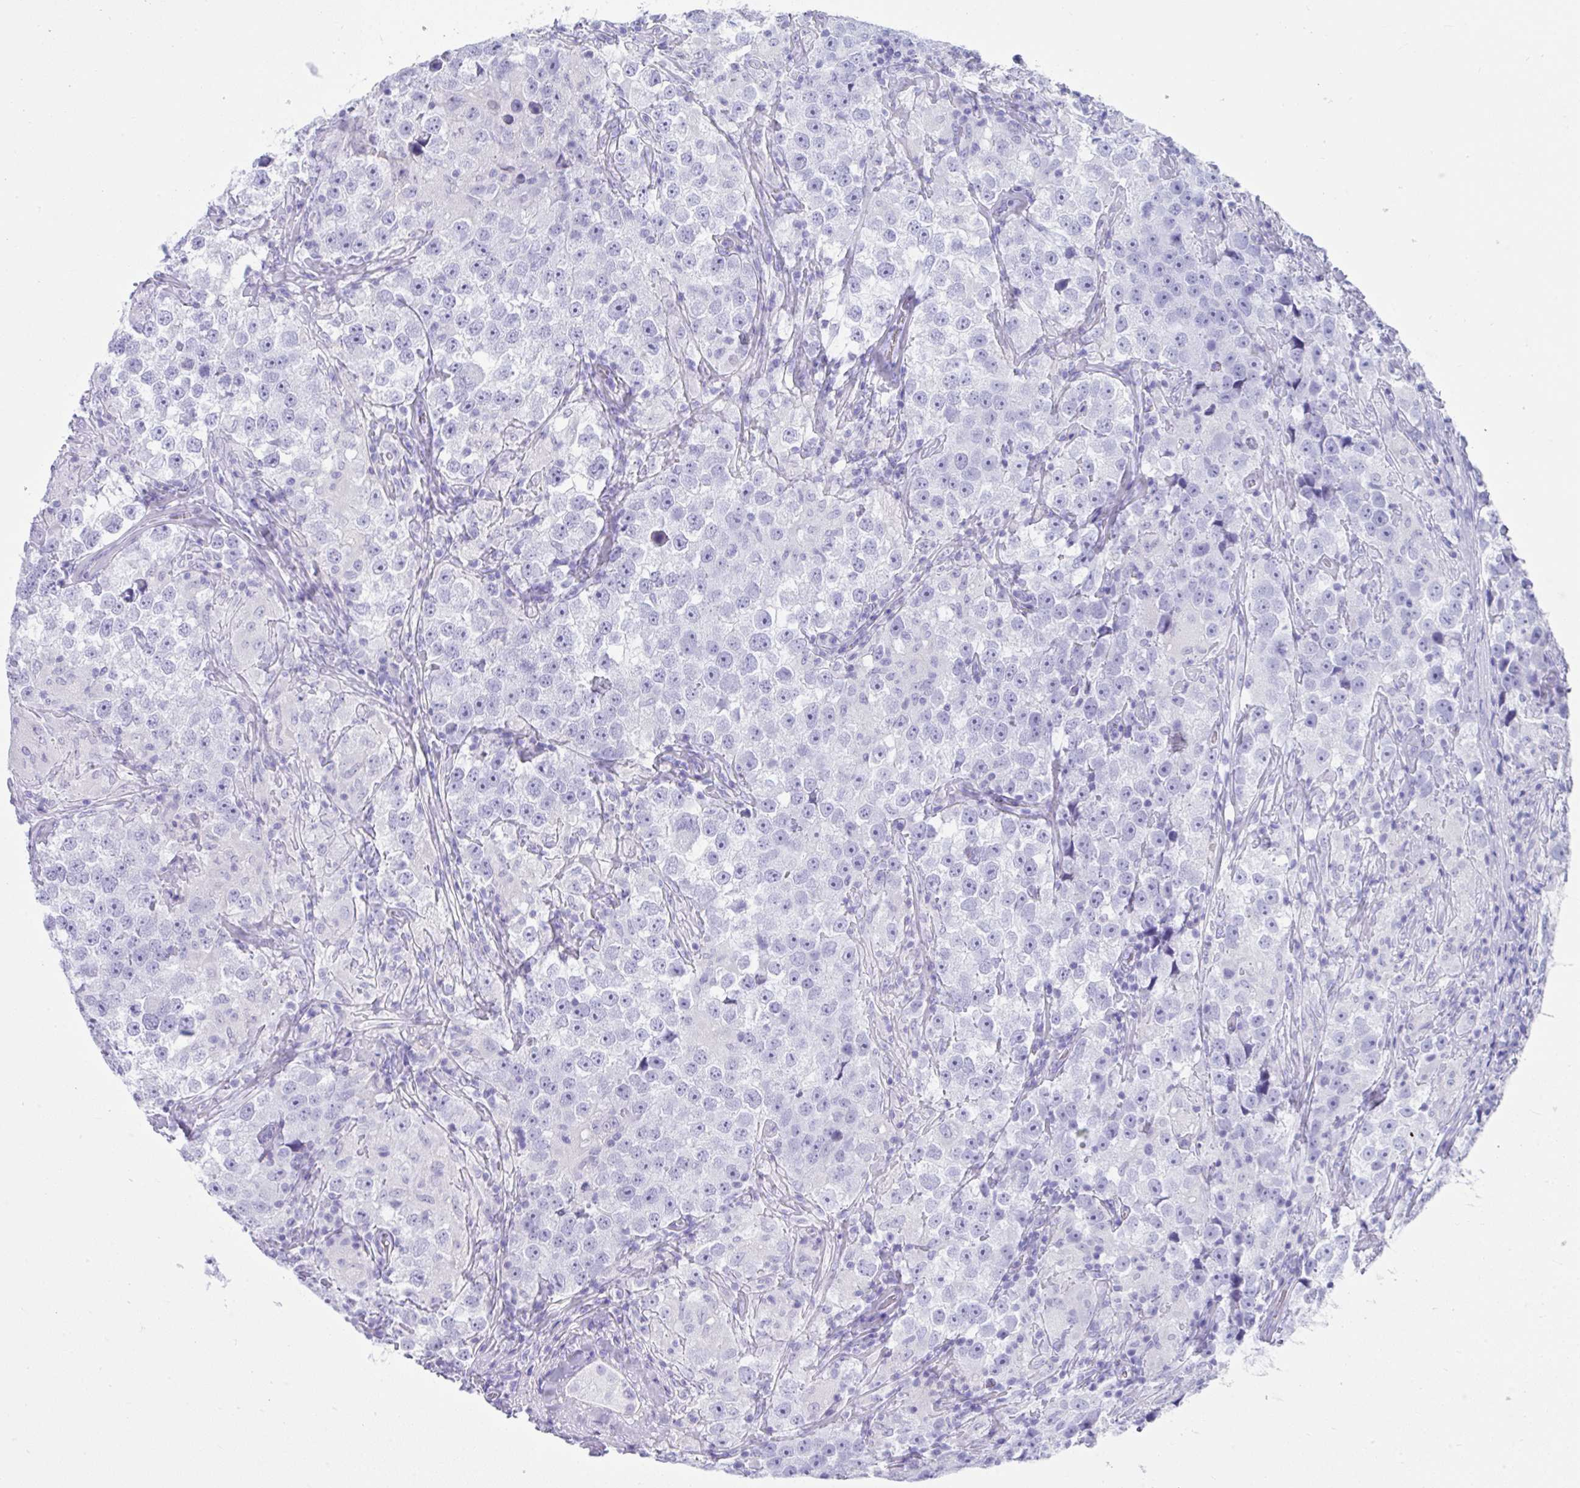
{"staining": {"intensity": "negative", "quantity": "none", "location": "none"}, "tissue": "testis cancer", "cell_type": "Tumor cells", "image_type": "cancer", "snomed": [{"axis": "morphology", "description": "Seminoma, NOS"}, {"axis": "topography", "description": "Testis"}], "caption": "The histopathology image demonstrates no staining of tumor cells in testis cancer.", "gene": "PSCA", "patient": {"sex": "male", "age": 46}}